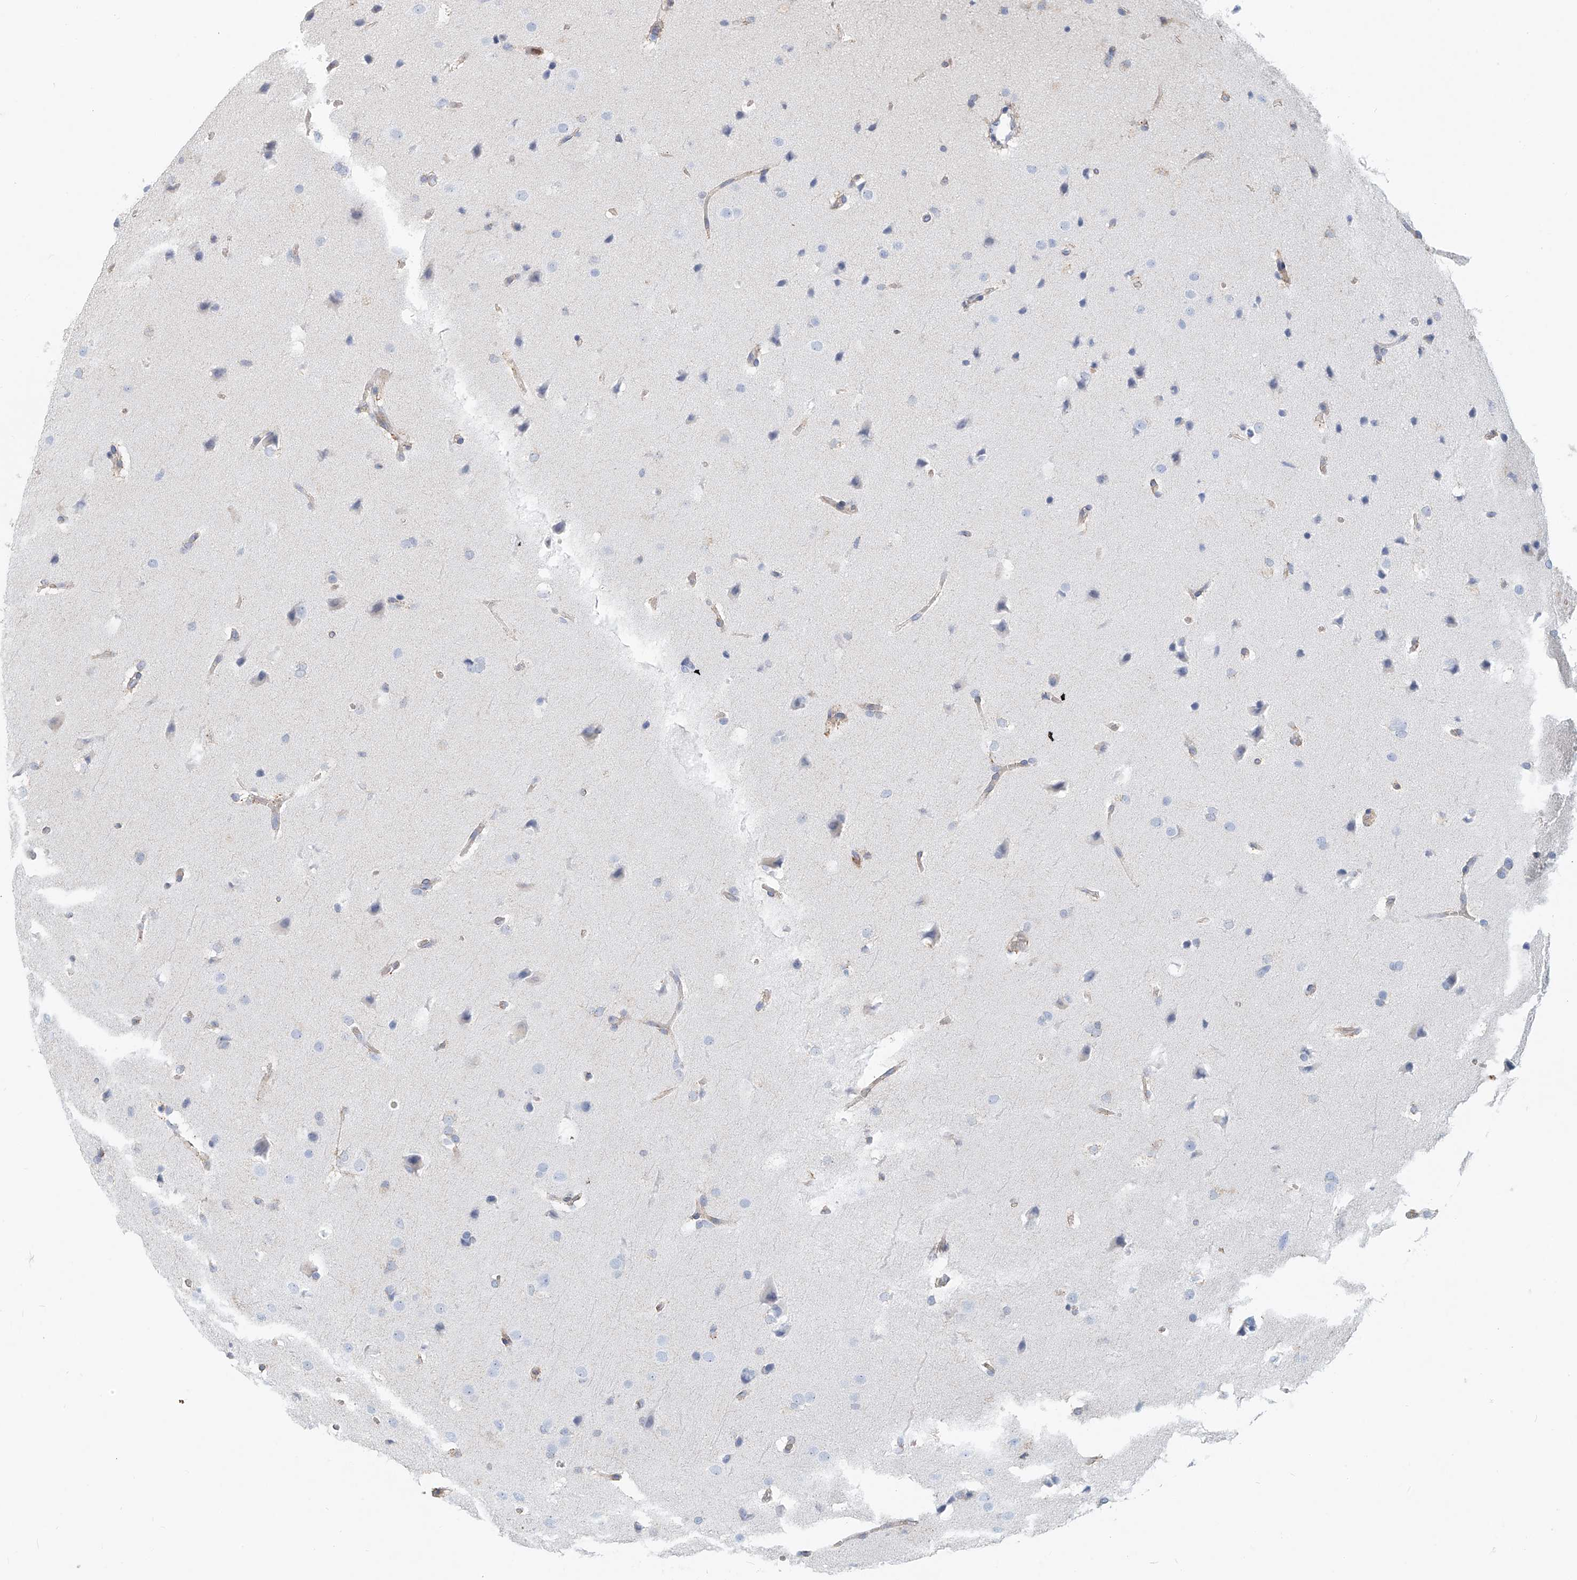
{"staining": {"intensity": "negative", "quantity": "none", "location": "none"}, "tissue": "glioma", "cell_type": "Tumor cells", "image_type": "cancer", "snomed": [{"axis": "morphology", "description": "Glioma, malignant, Low grade"}, {"axis": "topography", "description": "Brain"}], "caption": "Immunohistochemistry (IHC) micrograph of neoplastic tissue: malignant glioma (low-grade) stained with DAB (3,3'-diaminobenzidine) reveals no significant protein staining in tumor cells.", "gene": "PTPRA", "patient": {"sex": "female", "age": 37}}